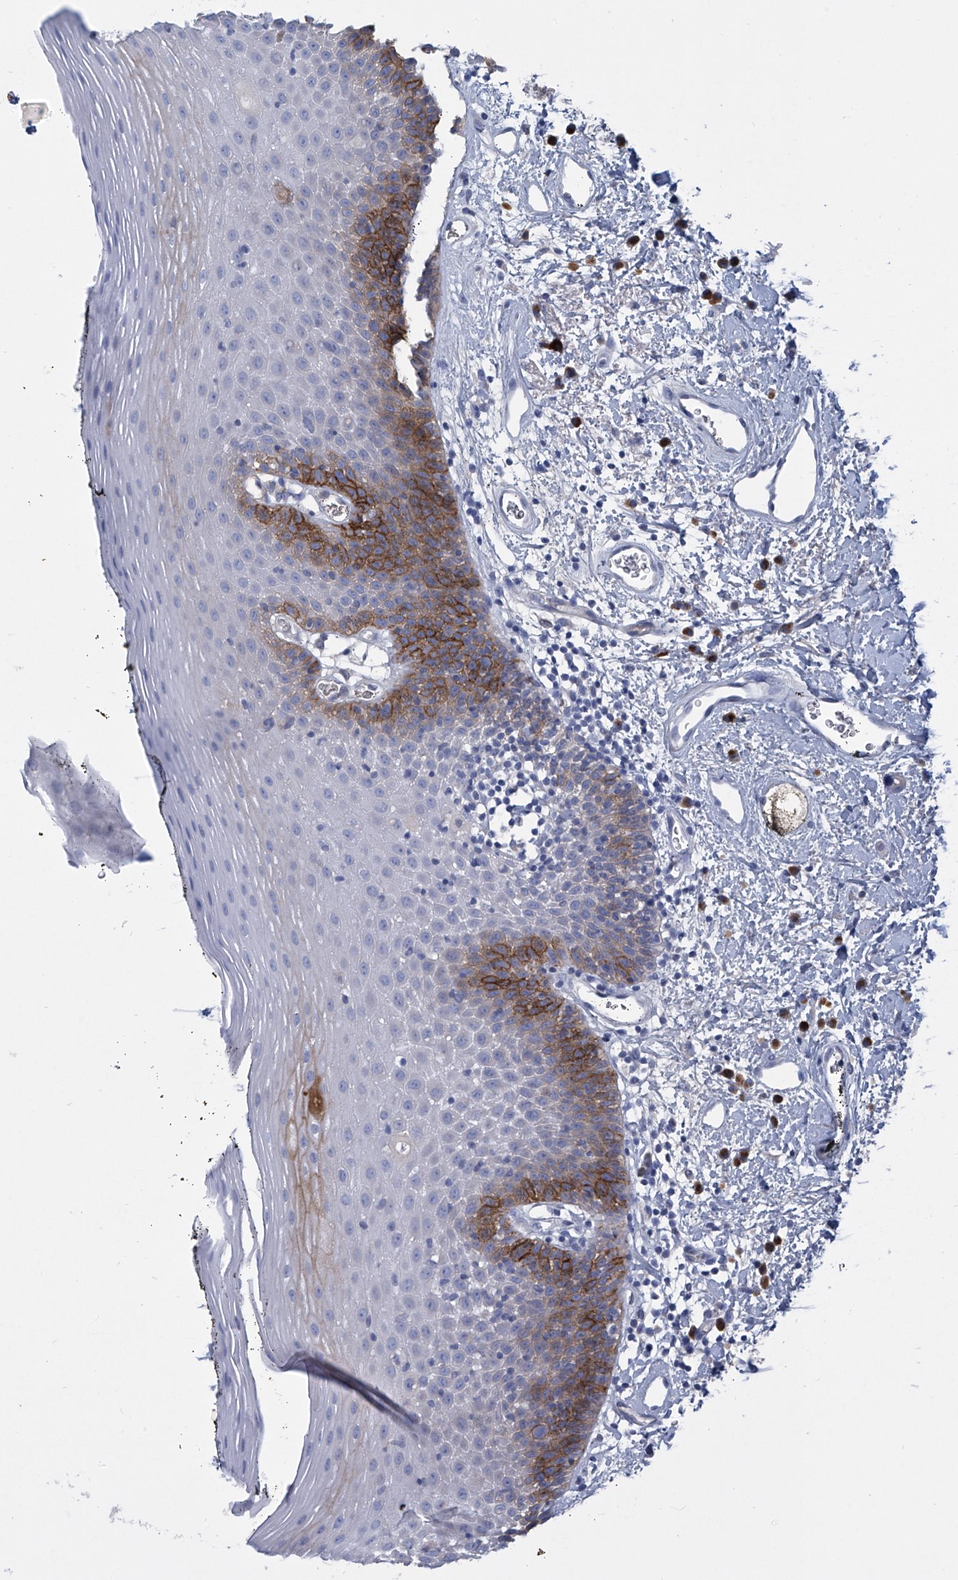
{"staining": {"intensity": "strong", "quantity": "25%-75%", "location": "cytoplasmic/membranous"}, "tissue": "oral mucosa", "cell_type": "Squamous epithelial cells", "image_type": "normal", "snomed": [{"axis": "morphology", "description": "Normal tissue, NOS"}, {"axis": "topography", "description": "Oral tissue"}], "caption": "IHC photomicrograph of benign oral mucosa stained for a protein (brown), which demonstrates high levels of strong cytoplasmic/membranous expression in approximately 25%-75% of squamous epithelial cells.", "gene": "SLCO4A1", "patient": {"sex": "male", "age": 74}}